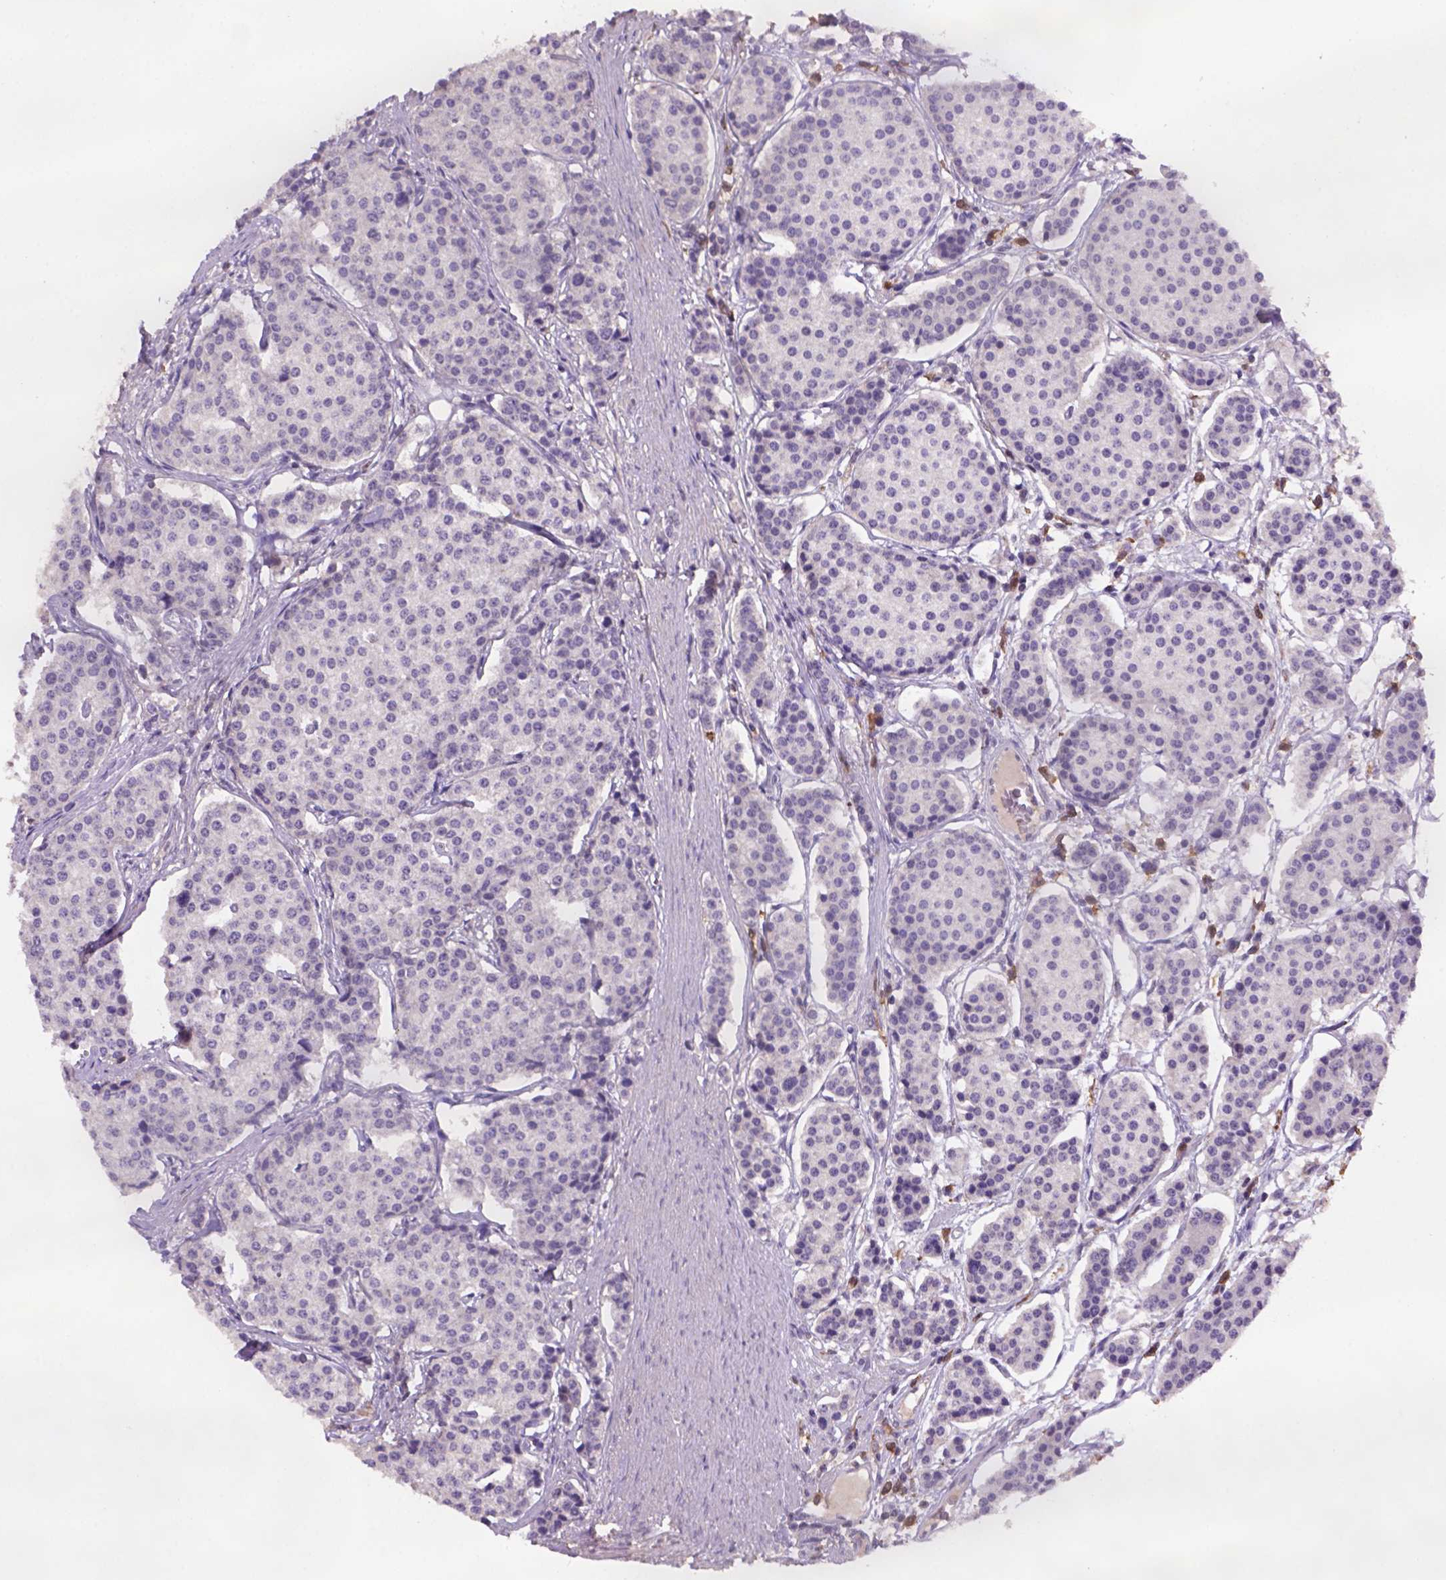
{"staining": {"intensity": "weak", "quantity": "<25%", "location": "cytoplasmic/membranous"}, "tissue": "carcinoid", "cell_type": "Tumor cells", "image_type": "cancer", "snomed": [{"axis": "morphology", "description": "Carcinoid, malignant, NOS"}, {"axis": "topography", "description": "Small intestine"}], "caption": "Photomicrograph shows no significant protein staining in tumor cells of carcinoid (malignant).", "gene": "SCML4", "patient": {"sex": "female", "age": 65}}